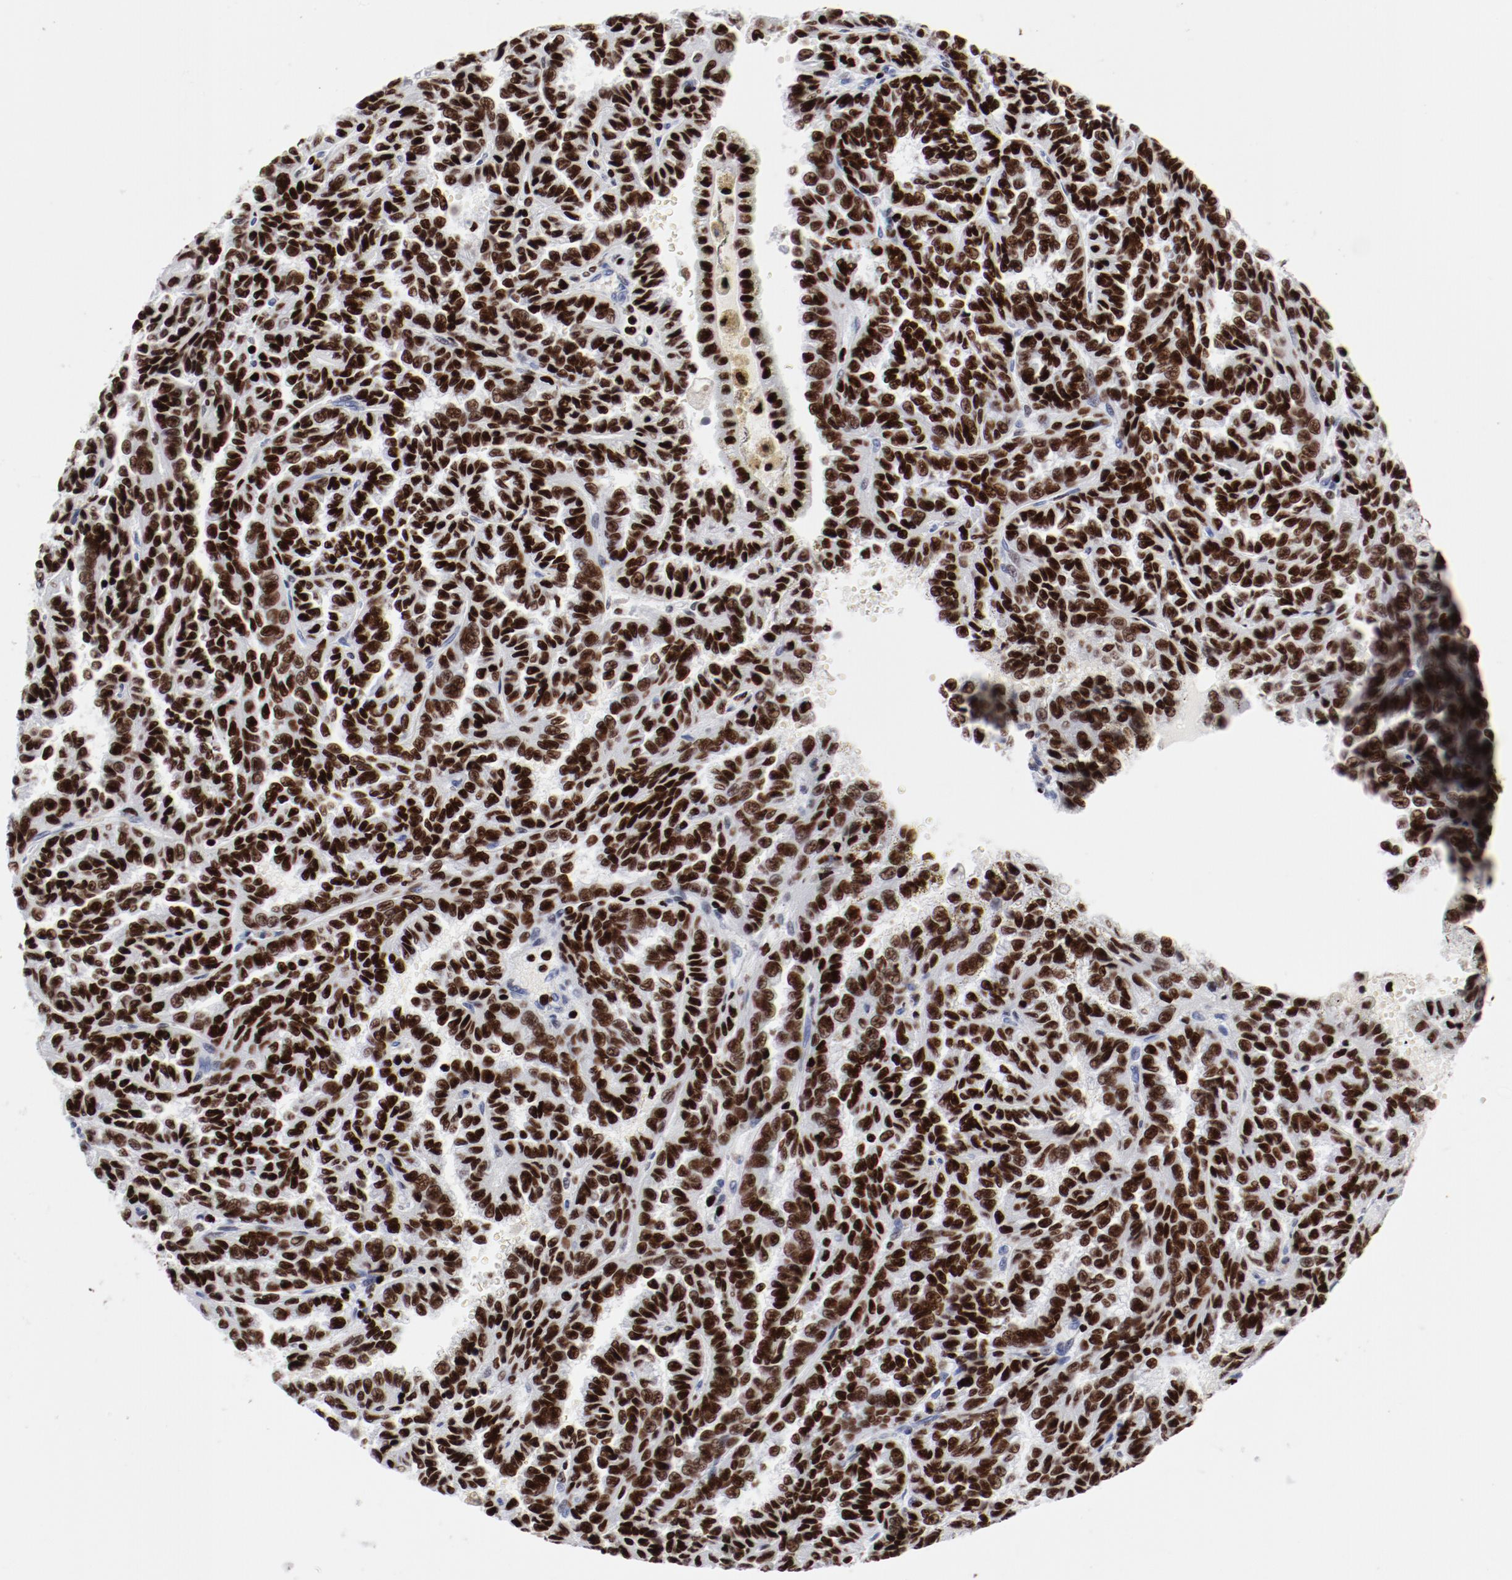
{"staining": {"intensity": "strong", "quantity": ">75%", "location": "nuclear"}, "tissue": "renal cancer", "cell_type": "Tumor cells", "image_type": "cancer", "snomed": [{"axis": "morphology", "description": "Inflammation, NOS"}, {"axis": "morphology", "description": "Adenocarcinoma, NOS"}, {"axis": "topography", "description": "Kidney"}], "caption": "High-power microscopy captured an immunohistochemistry image of renal adenocarcinoma, revealing strong nuclear positivity in about >75% of tumor cells.", "gene": "SMARCC2", "patient": {"sex": "male", "age": 68}}